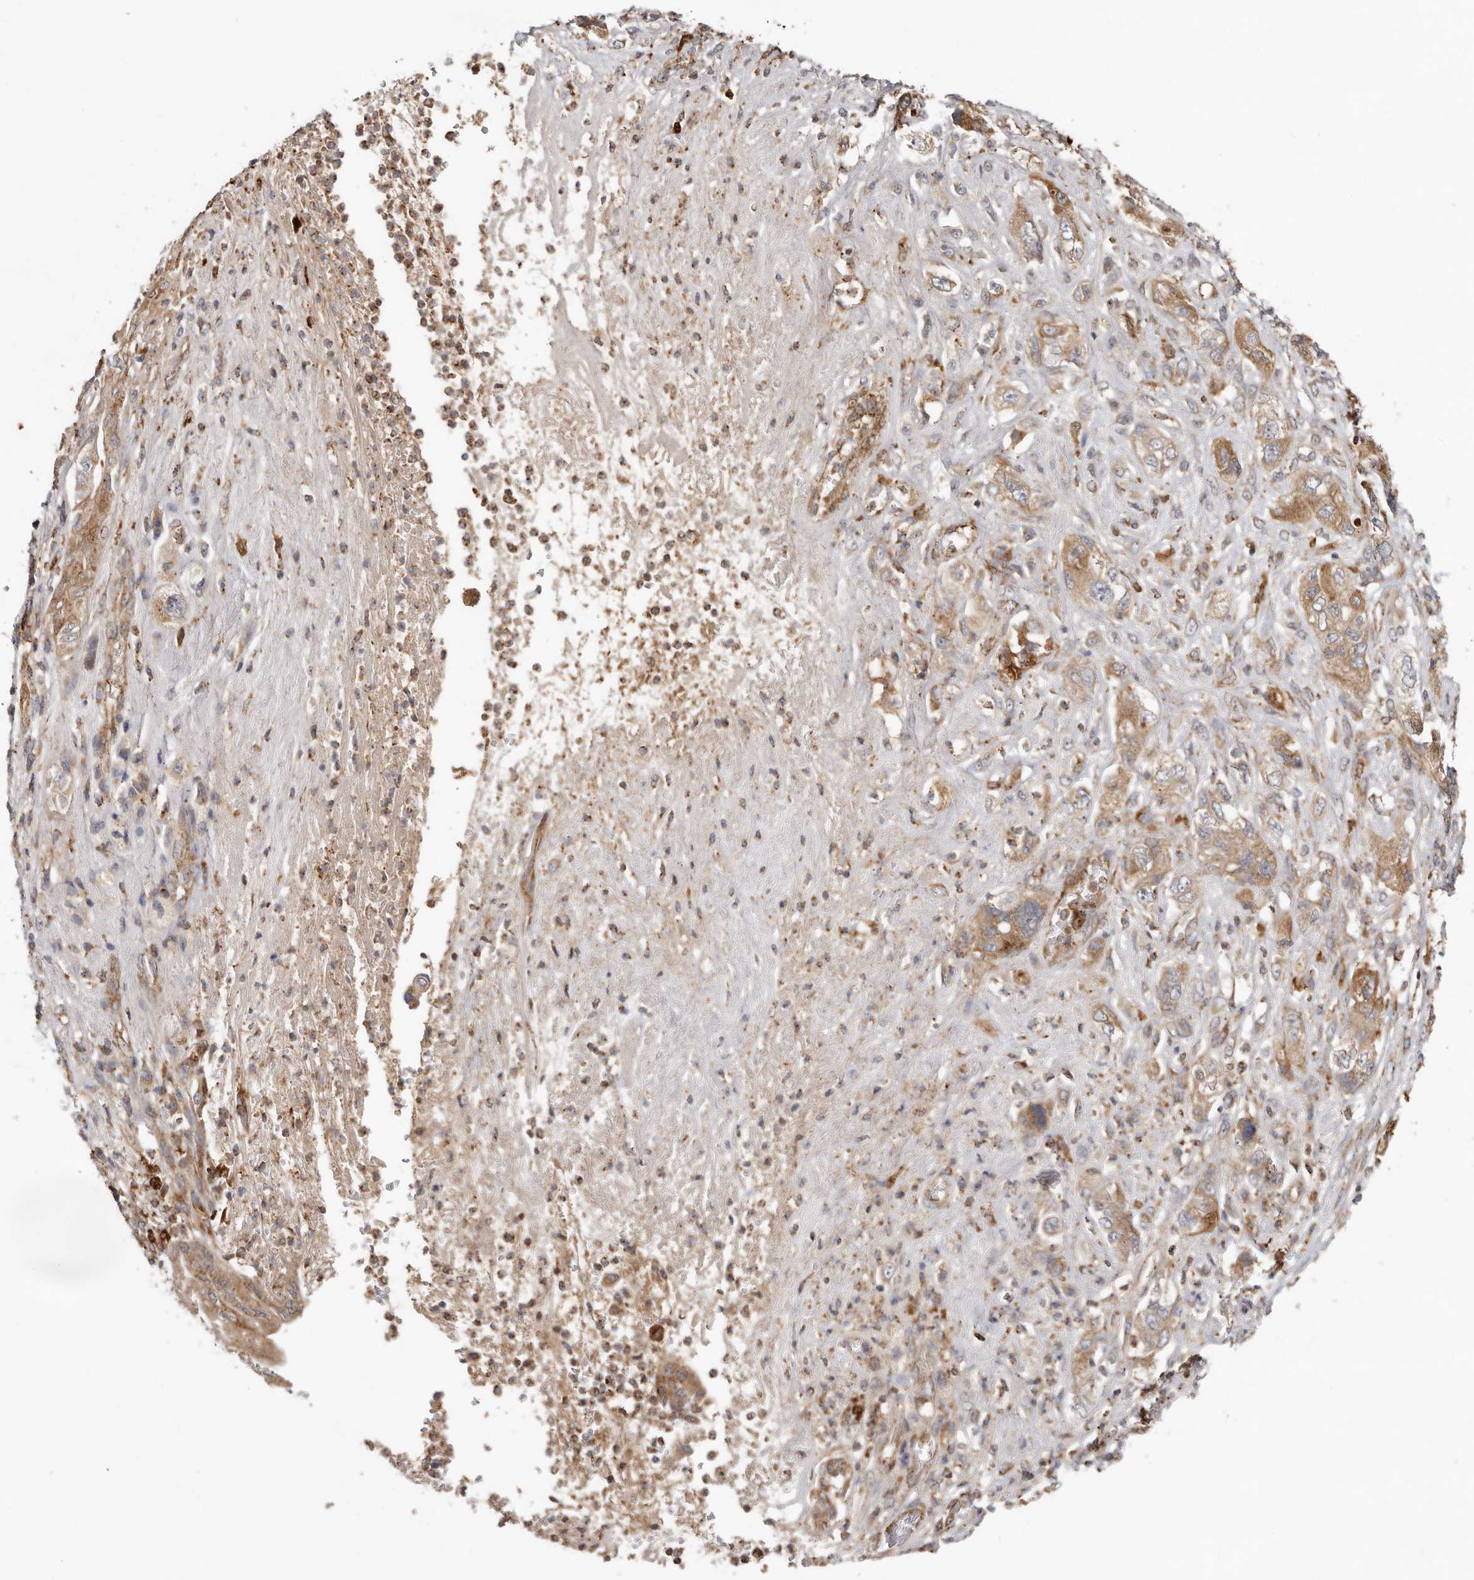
{"staining": {"intensity": "moderate", "quantity": ">75%", "location": "cytoplasmic/membranous"}, "tissue": "pancreatic cancer", "cell_type": "Tumor cells", "image_type": "cancer", "snomed": [{"axis": "morphology", "description": "Adenocarcinoma, NOS"}, {"axis": "topography", "description": "Pancreas"}], "caption": "High-magnification brightfield microscopy of pancreatic adenocarcinoma stained with DAB (3,3'-diaminobenzidine) (brown) and counterstained with hematoxylin (blue). tumor cells exhibit moderate cytoplasmic/membranous staining is appreciated in about>75% of cells. The staining was performed using DAB to visualize the protein expression in brown, while the nuclei were stained in blue with hematoxylin (Magnification: 20x).", "gene": "GRN", "patient": {"sex": "female", "age": 73}}